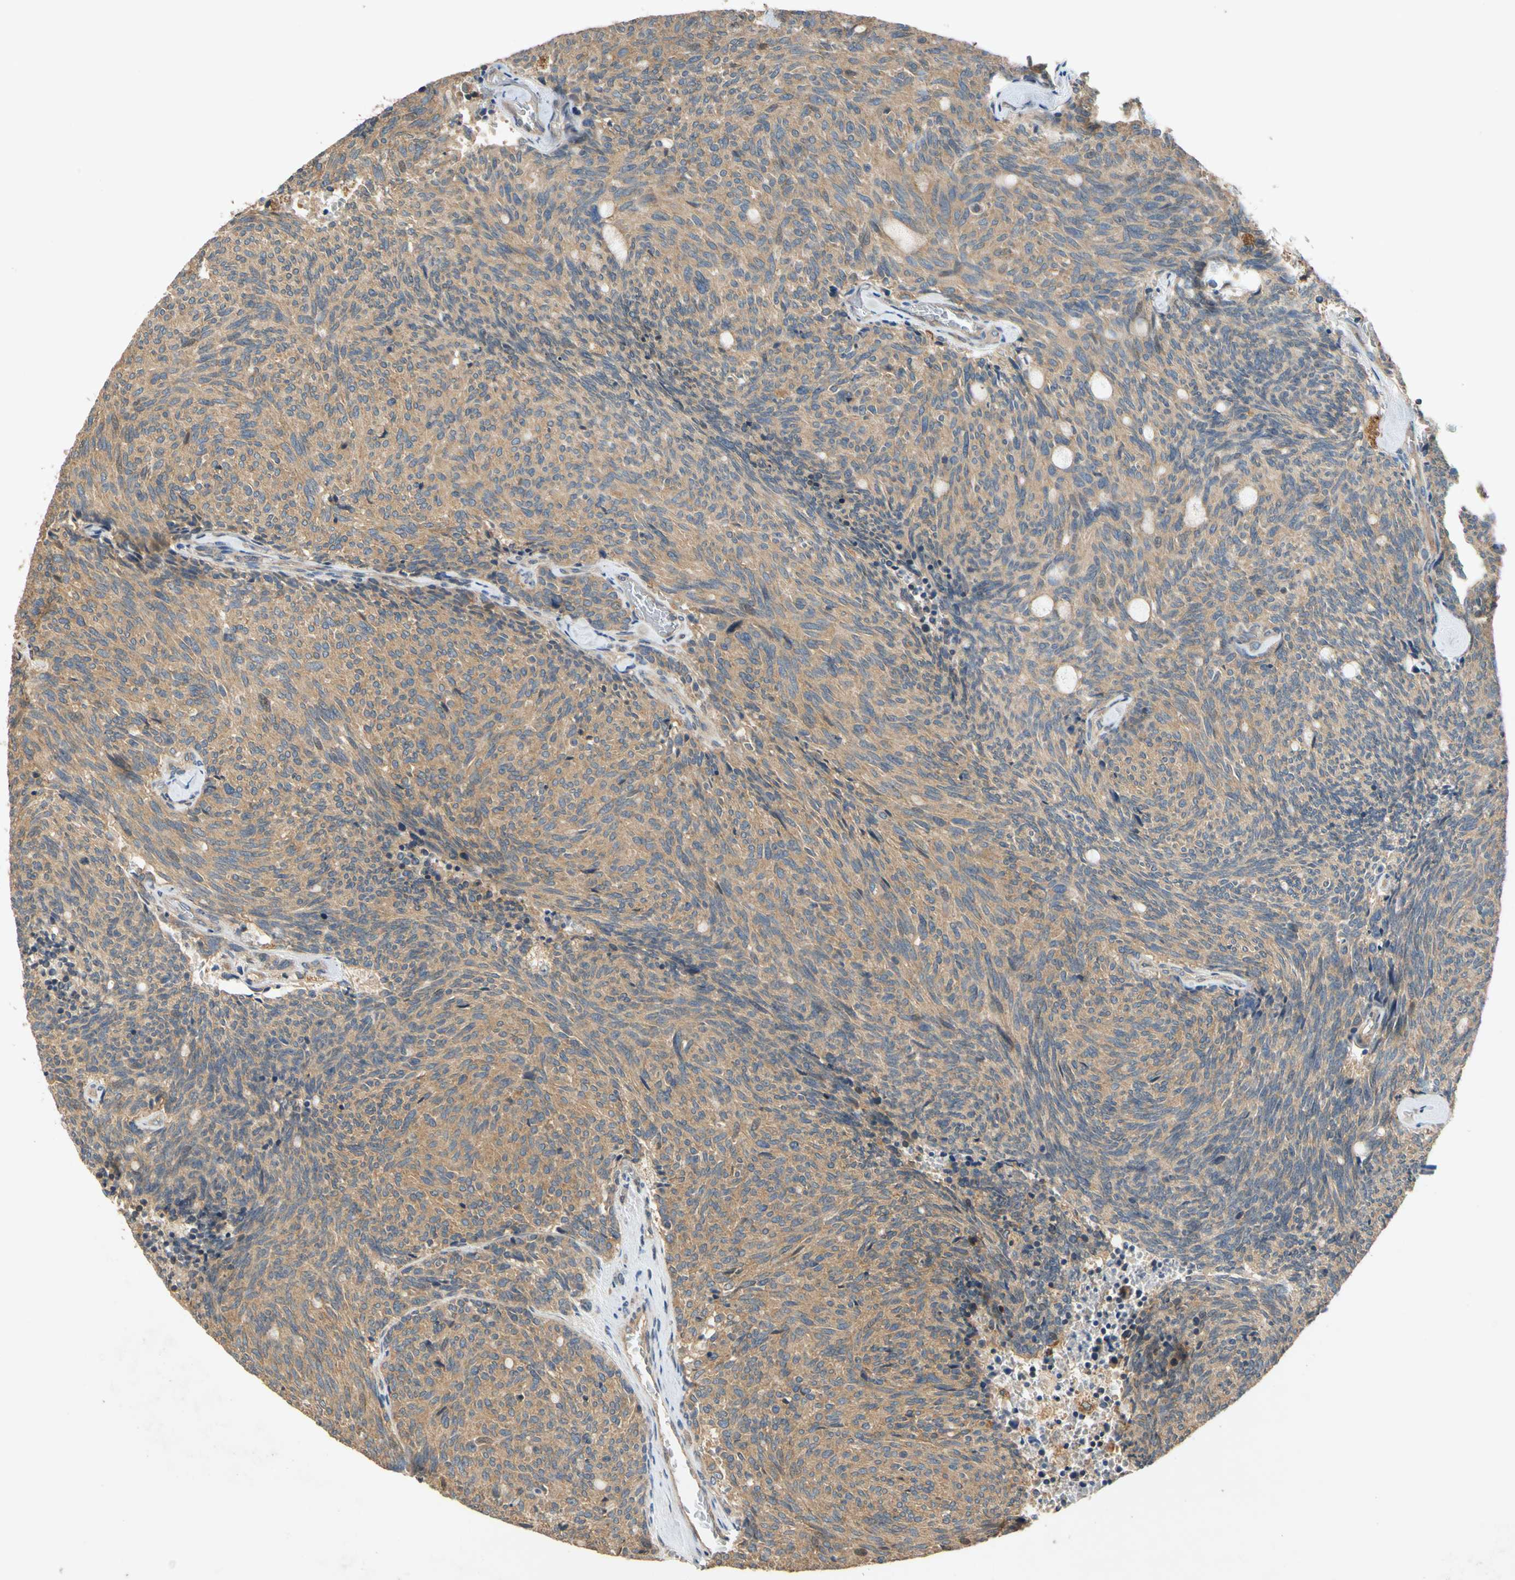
{"staining": {"intensity": "moderate", "quantity": ">75%", "location": "cytoplasmic/membranous"}, "tissue": "carcinoid", "cell_type": "Tumor cells", "image_type": "cancer", "snomed": [{"axis": "morphology", "description": "Carcinoid, malignant, NOS"}, {"axis": "topography", "description": "Pancreas"}], "caption": "A brown stain shows moderate cytoplasmic/membranous staining of a protein in carcinoid tumor cells.", "gene": "USP46", "patient": {"sex": "female", "age": 54}}